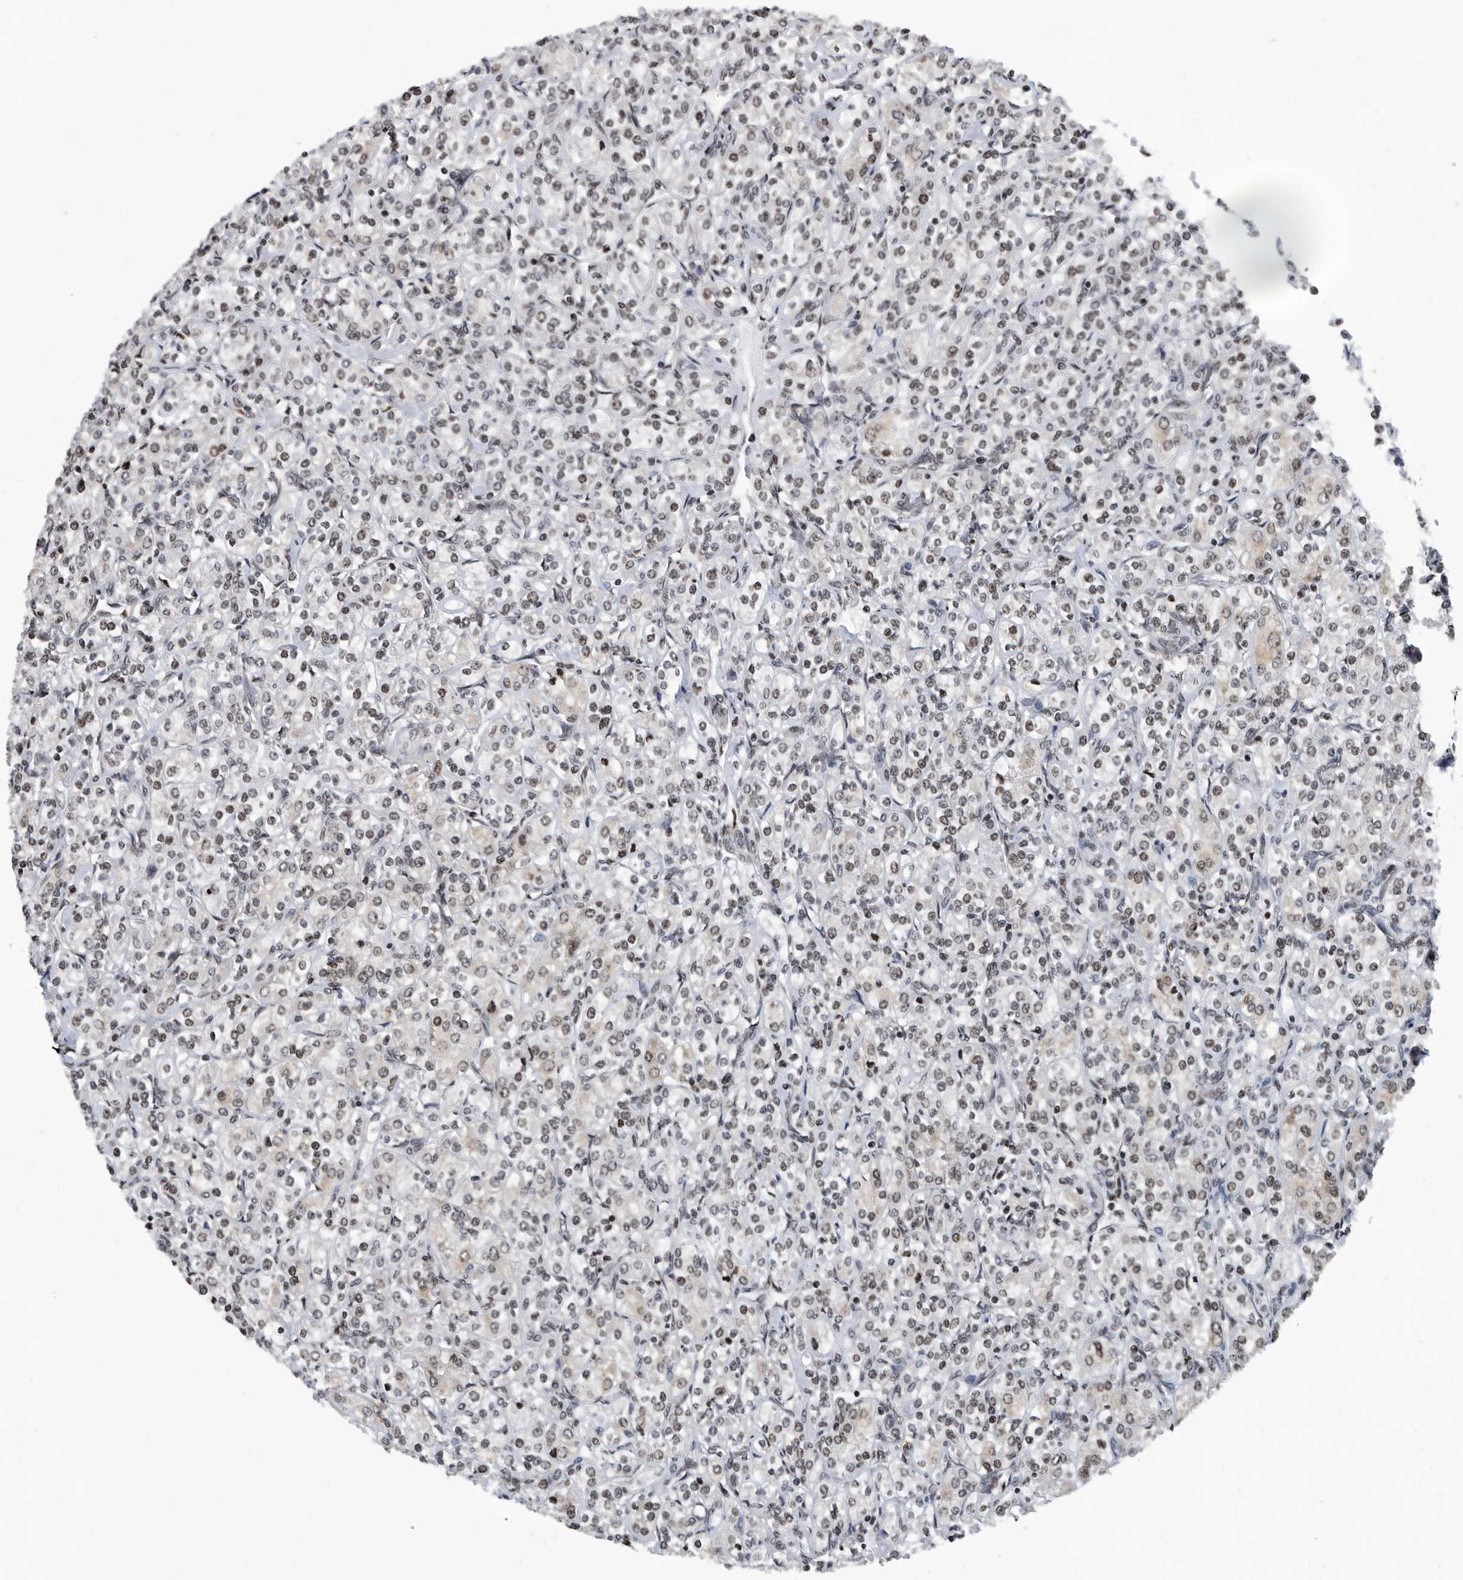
{"staining": {"intensity": "weak", "quantity": "25%-75%", "location": "nuclear"}, "tissue": "renal cancer", "cell_type": "Tumor cells", "image_type": "cancer", "snomed": [{"axis": "morphology", "description": "Adenocarcinoma, NOS"}, {"axis": "topography", "description": "Kidney"}], "caption": "An immunohistochemistry micrograph of neoplastic tissue is shown. Protein staining in brown shows weak nuclear positivity in renal cancer within tumor cells.", "gene": "SNRNP48", "patient": {"sex": "male", "age": 77}}